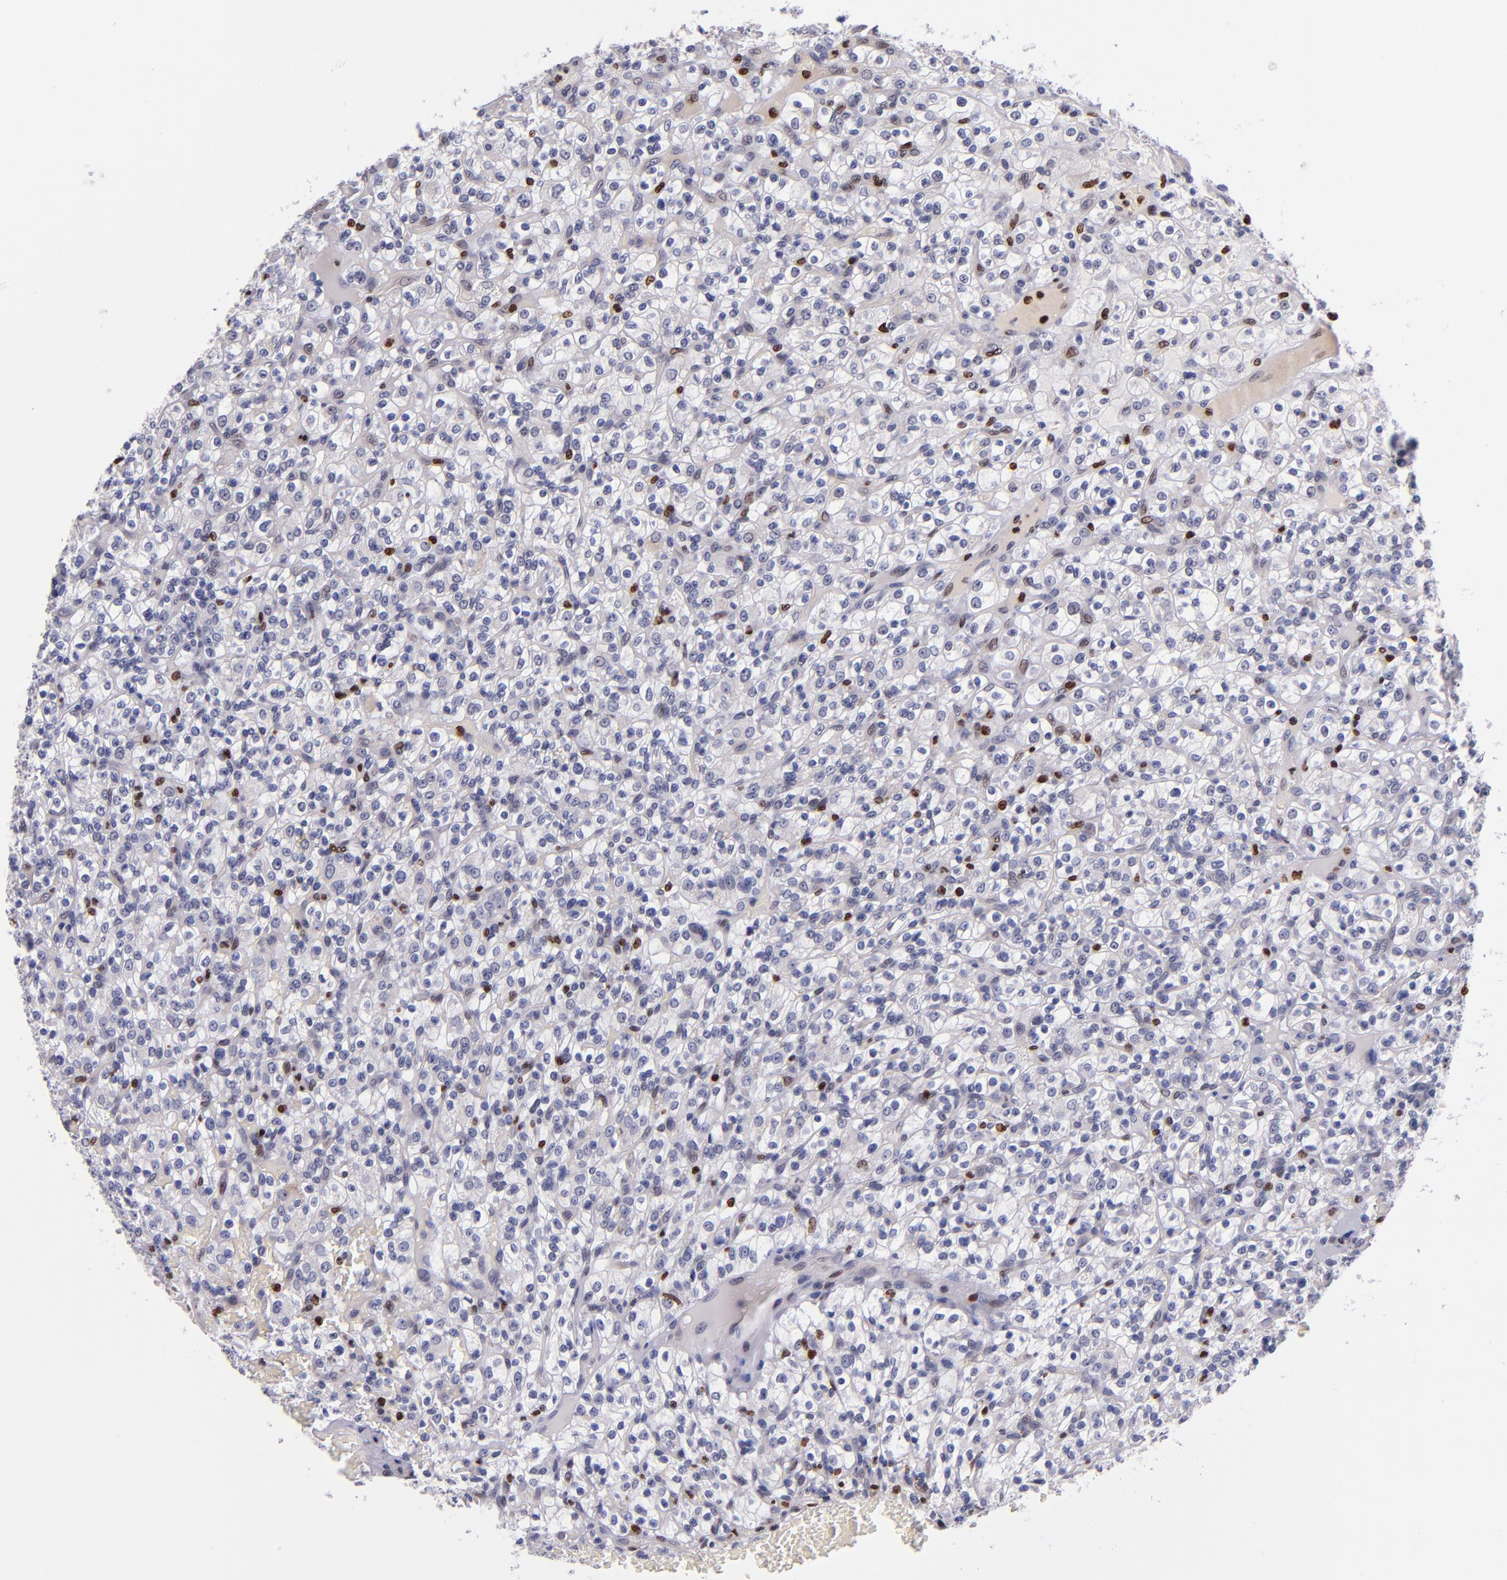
{"staining": {"intensity": "moderate", "quantity": "<25%", "location": "nuclear"}, "tissue": "renal cancer", "cell_type": "Tumor cells", "image_type": "cancer", "snomed": [{"axis": "morphology", "description": "Normal tissue, NOS"}, {"axis": "morphology", "description": "Adenocarcinoma, NOS"}, {"axis": "topography", "description": "Kidney"}], "caption": "Protein analysis of renal adenocarcinoma tissue displays moderate nuclear staining in approximately <25% of tumor cells.", "gene": "CDKL5", "patient": {"sex": "female", "age": 72}}